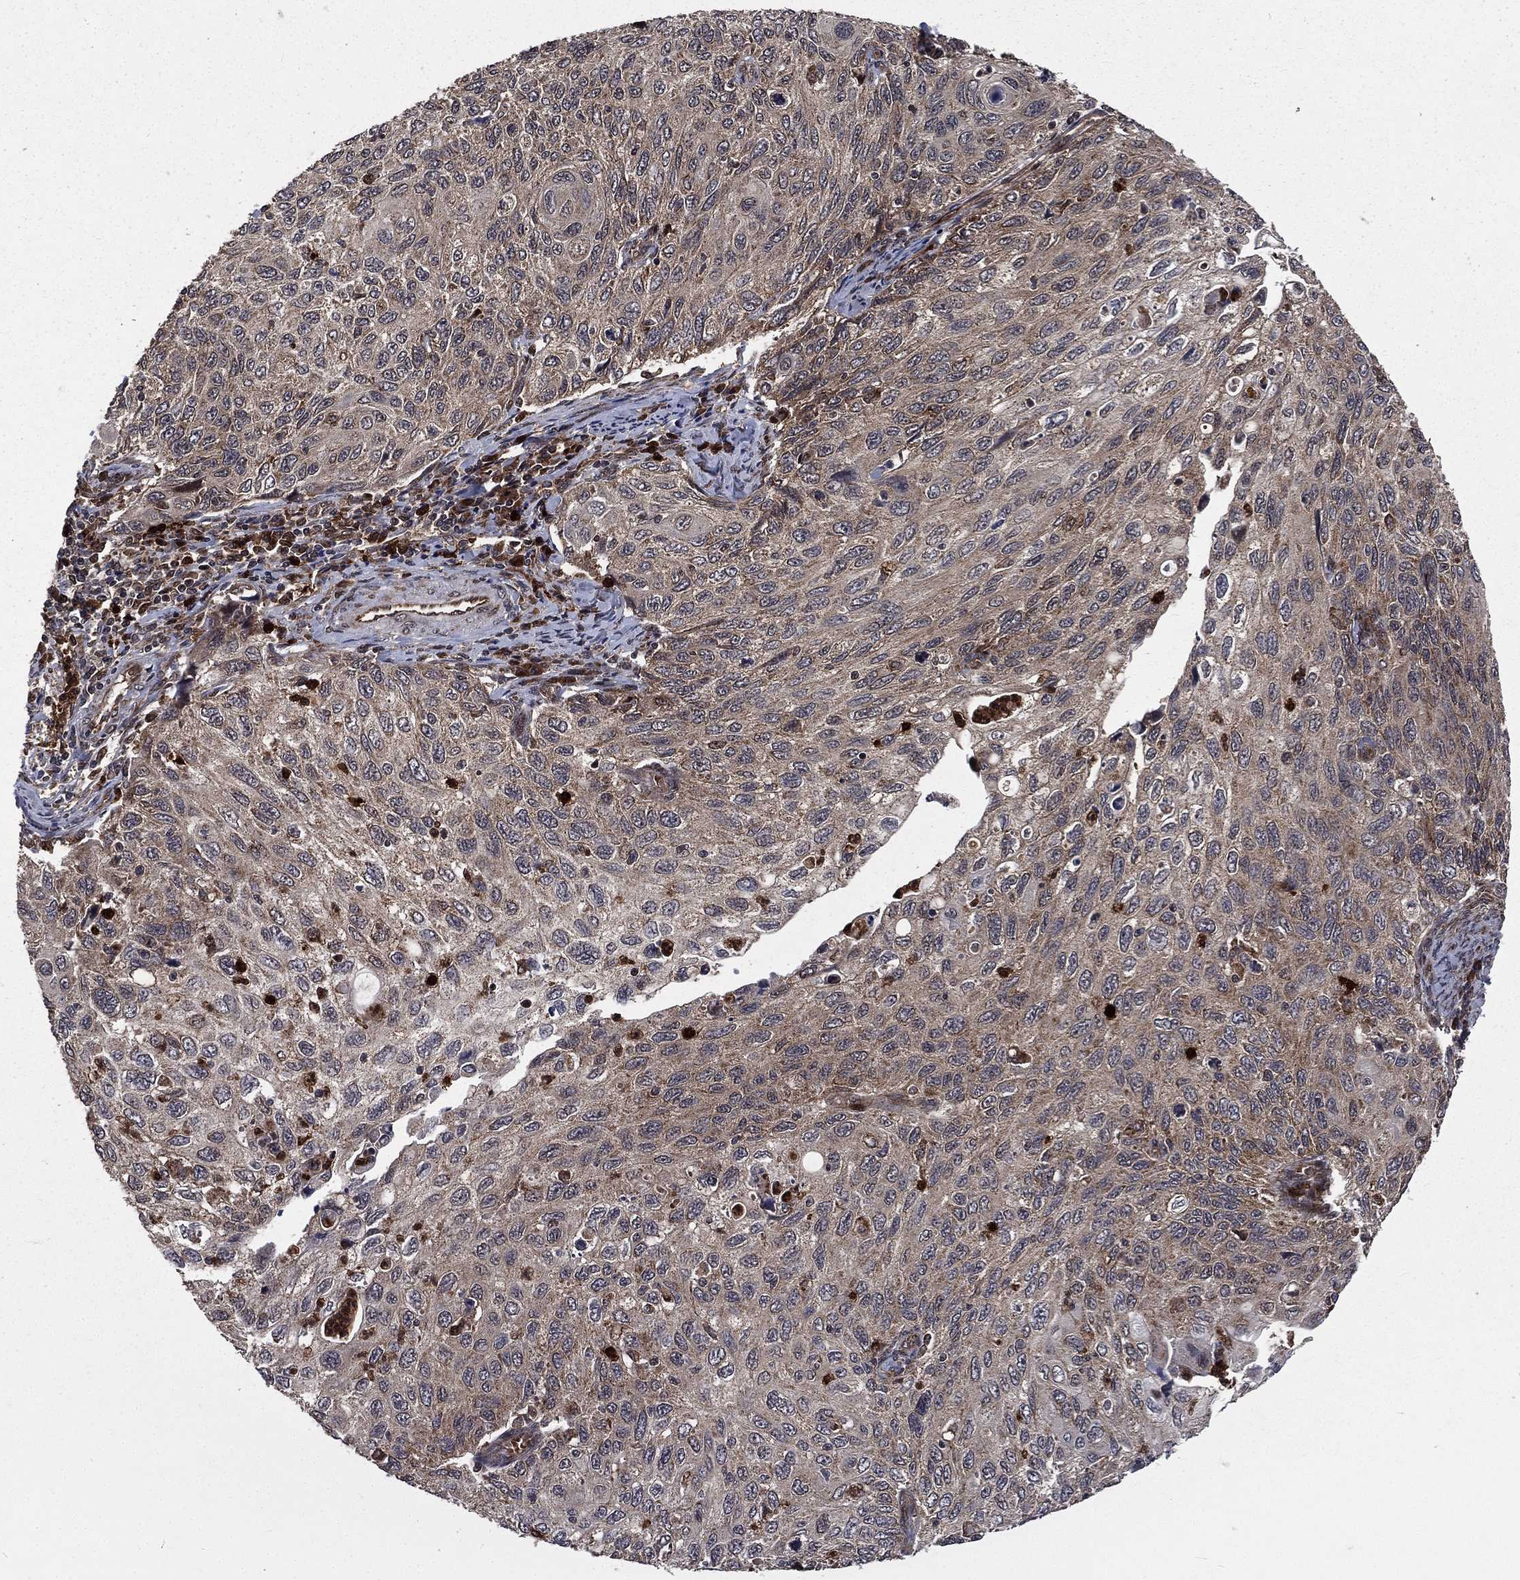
{"staining": {"intensity": "weak", "quantity": "<25%", "location": "cytoplasmic/membranous"}, "tissue": "cervical cancer", "cell_type": "Tumor cells", "image_type": "cancer", "snomed": [{"axis": "morphology", "description": "Squamous cell carcinoma, NOS"}, {"axis": "topography", "description": "Cervix"}], "caption": "IHC histopathology image of cervical cancer (squamous cell carcinoma) stained for a protein (brown), which shows no positivity in tumor cells.", "gene": "LENG8", "patient": {"sex": "female", "age": 70}}